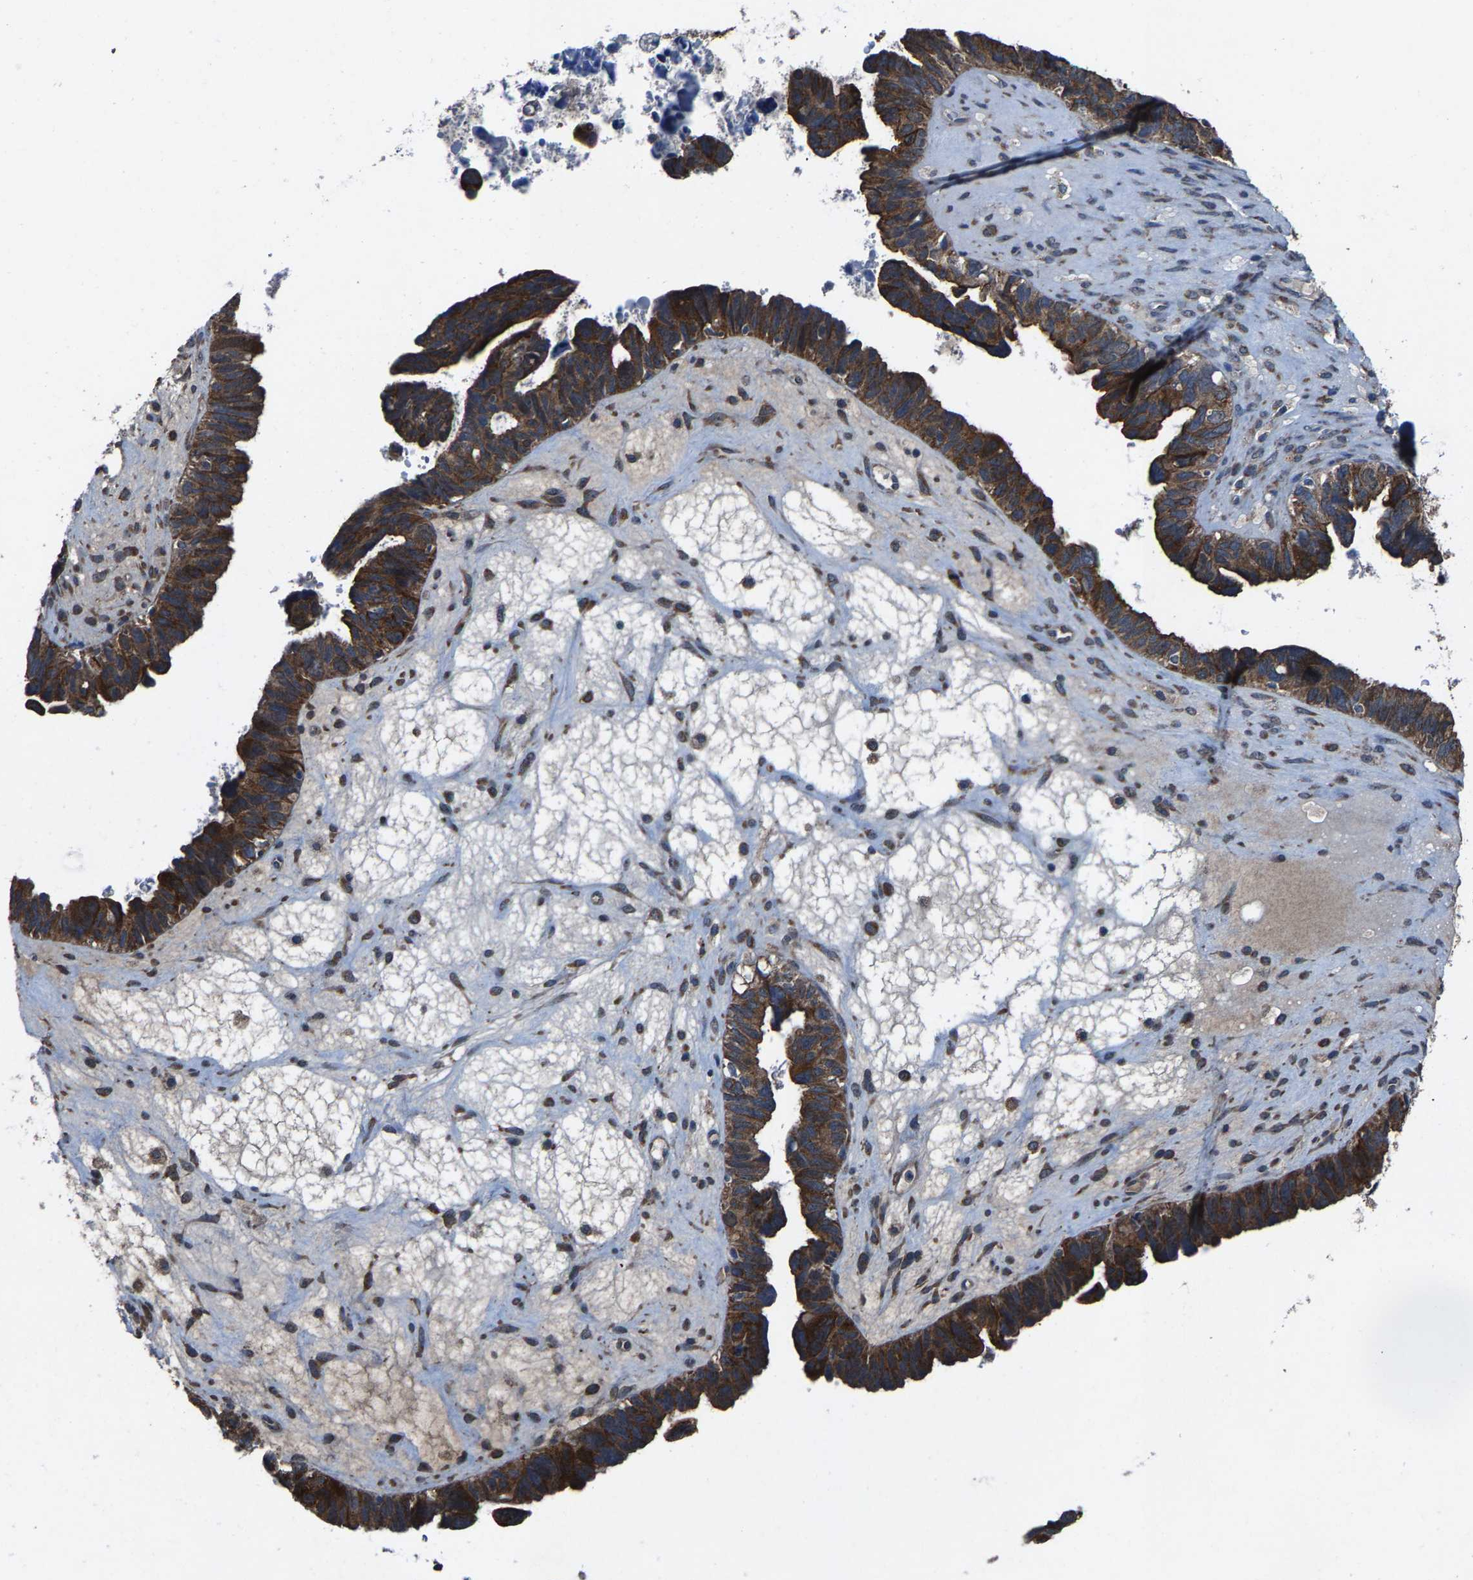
{"staining": {"intensity": "strong", "quantity": ">75%", "location": "cytoplasmic/membranous"}, "tissue": "ovarian cancer", "cell_type": "Tumor cells", "image_type": "cancer", "snomed": [{"axis": "morphology", "description": "Cystadenocarcinoma, serous, NOS"}, {"axis": "topography", "description": "Ovary"}], "caption": "Strong cytoplasmic/membranous protein positivity is seen in about >75% of tumor cells in ovarian cancer (serous cystadenocarcinoma).", "gene": "PDP1", "patient": {"sex": "female", "age": 79}}